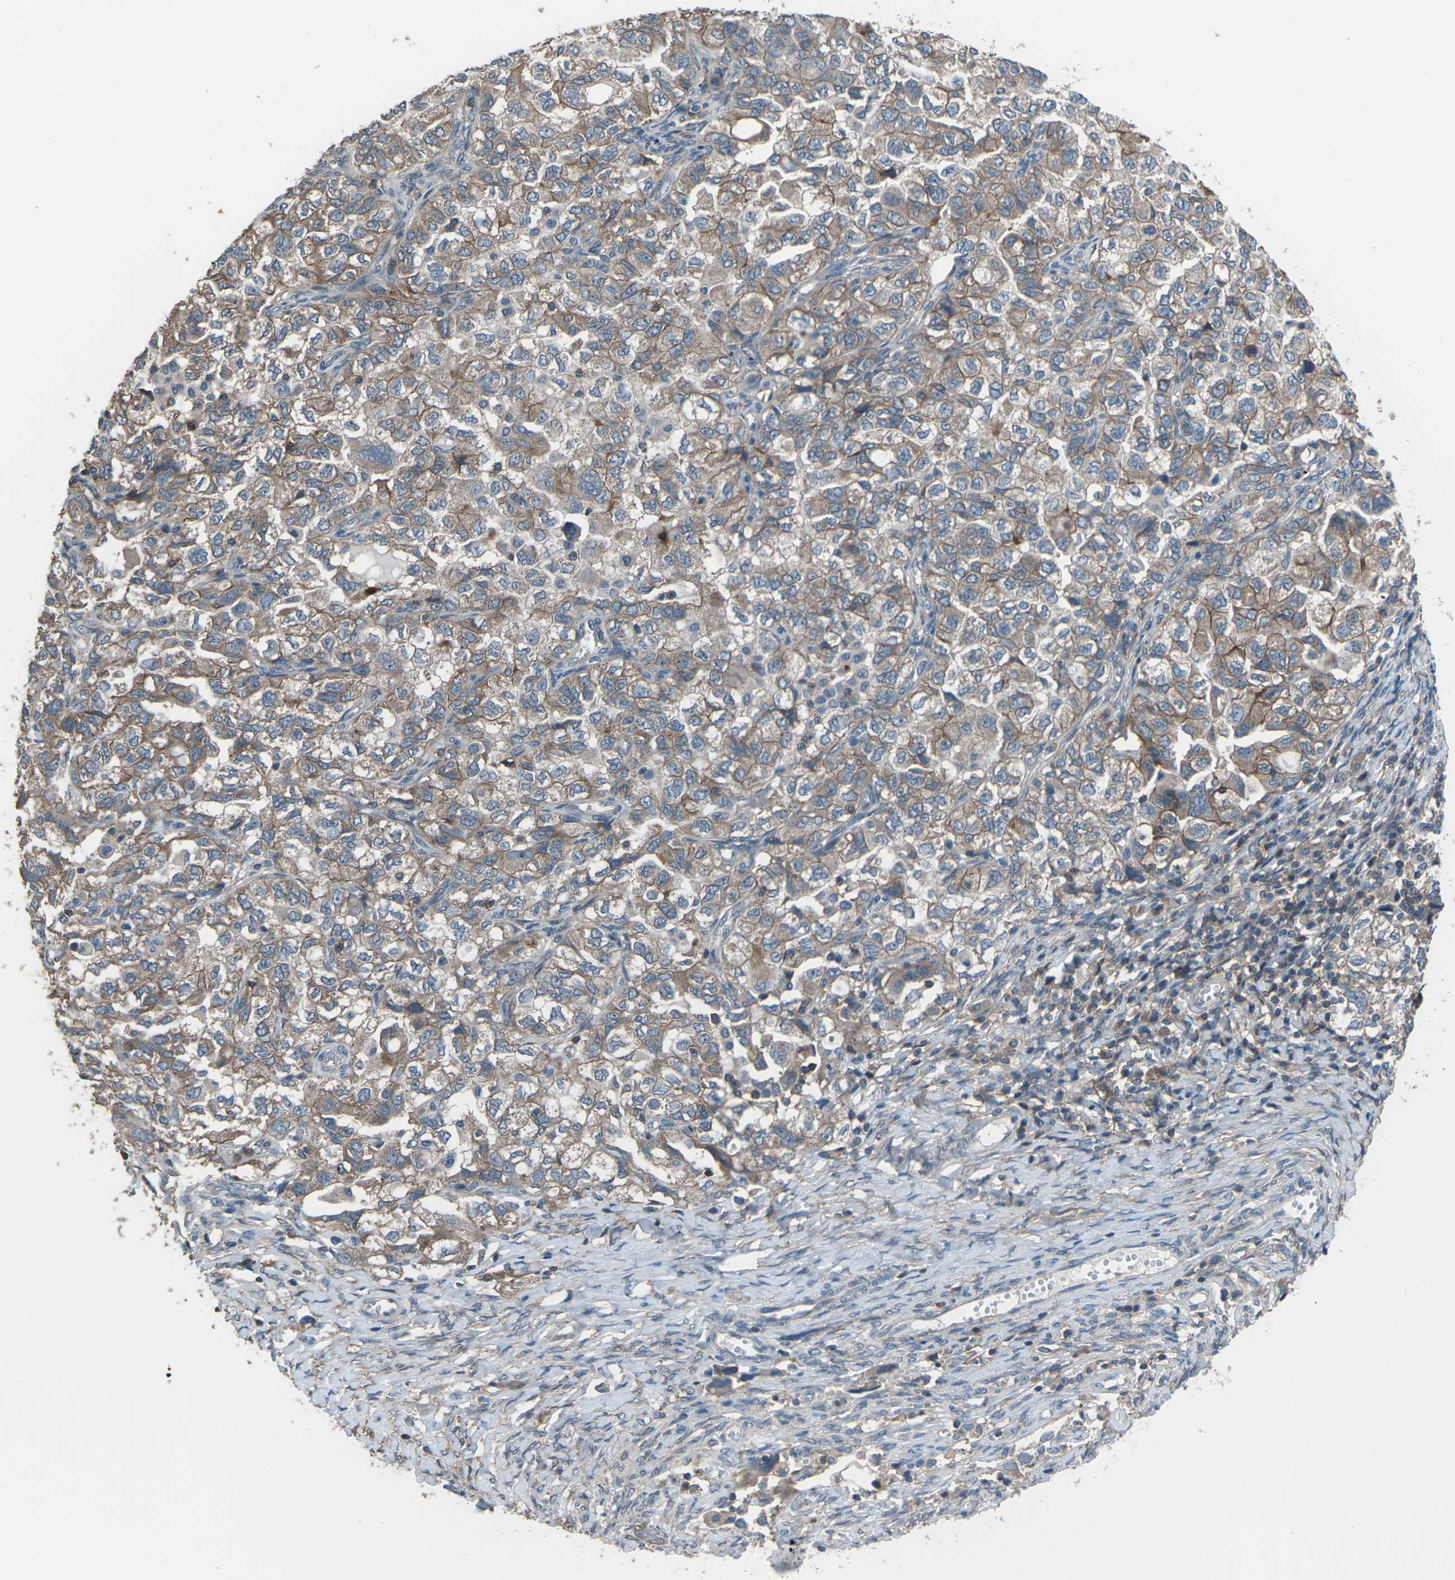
{"staining": {"intensity": "weak", "quantity": ">75%", "location": "cytoplasmic/membranous"}, "tissue": "ovarian cancer", "cell_type": "Tumor cells", "image_type": "cancer", "snomed": [{"axis": "morphology", "description": "Carcinoma, NOS"}, {"axis": "morphology", "description": "Cystadenocarcinoma, serous, NOS"}, {"axis": "topography", "description": "Ovary"}], "caption": "This micrograph exhibits IHC staining of human carcinoma (ovarian), with low weak cytoplasmic/membranous positivity in about >75% of tumor cells.", "gene": "CMTM4", "patient": {"sex": "female", "age": 69}}